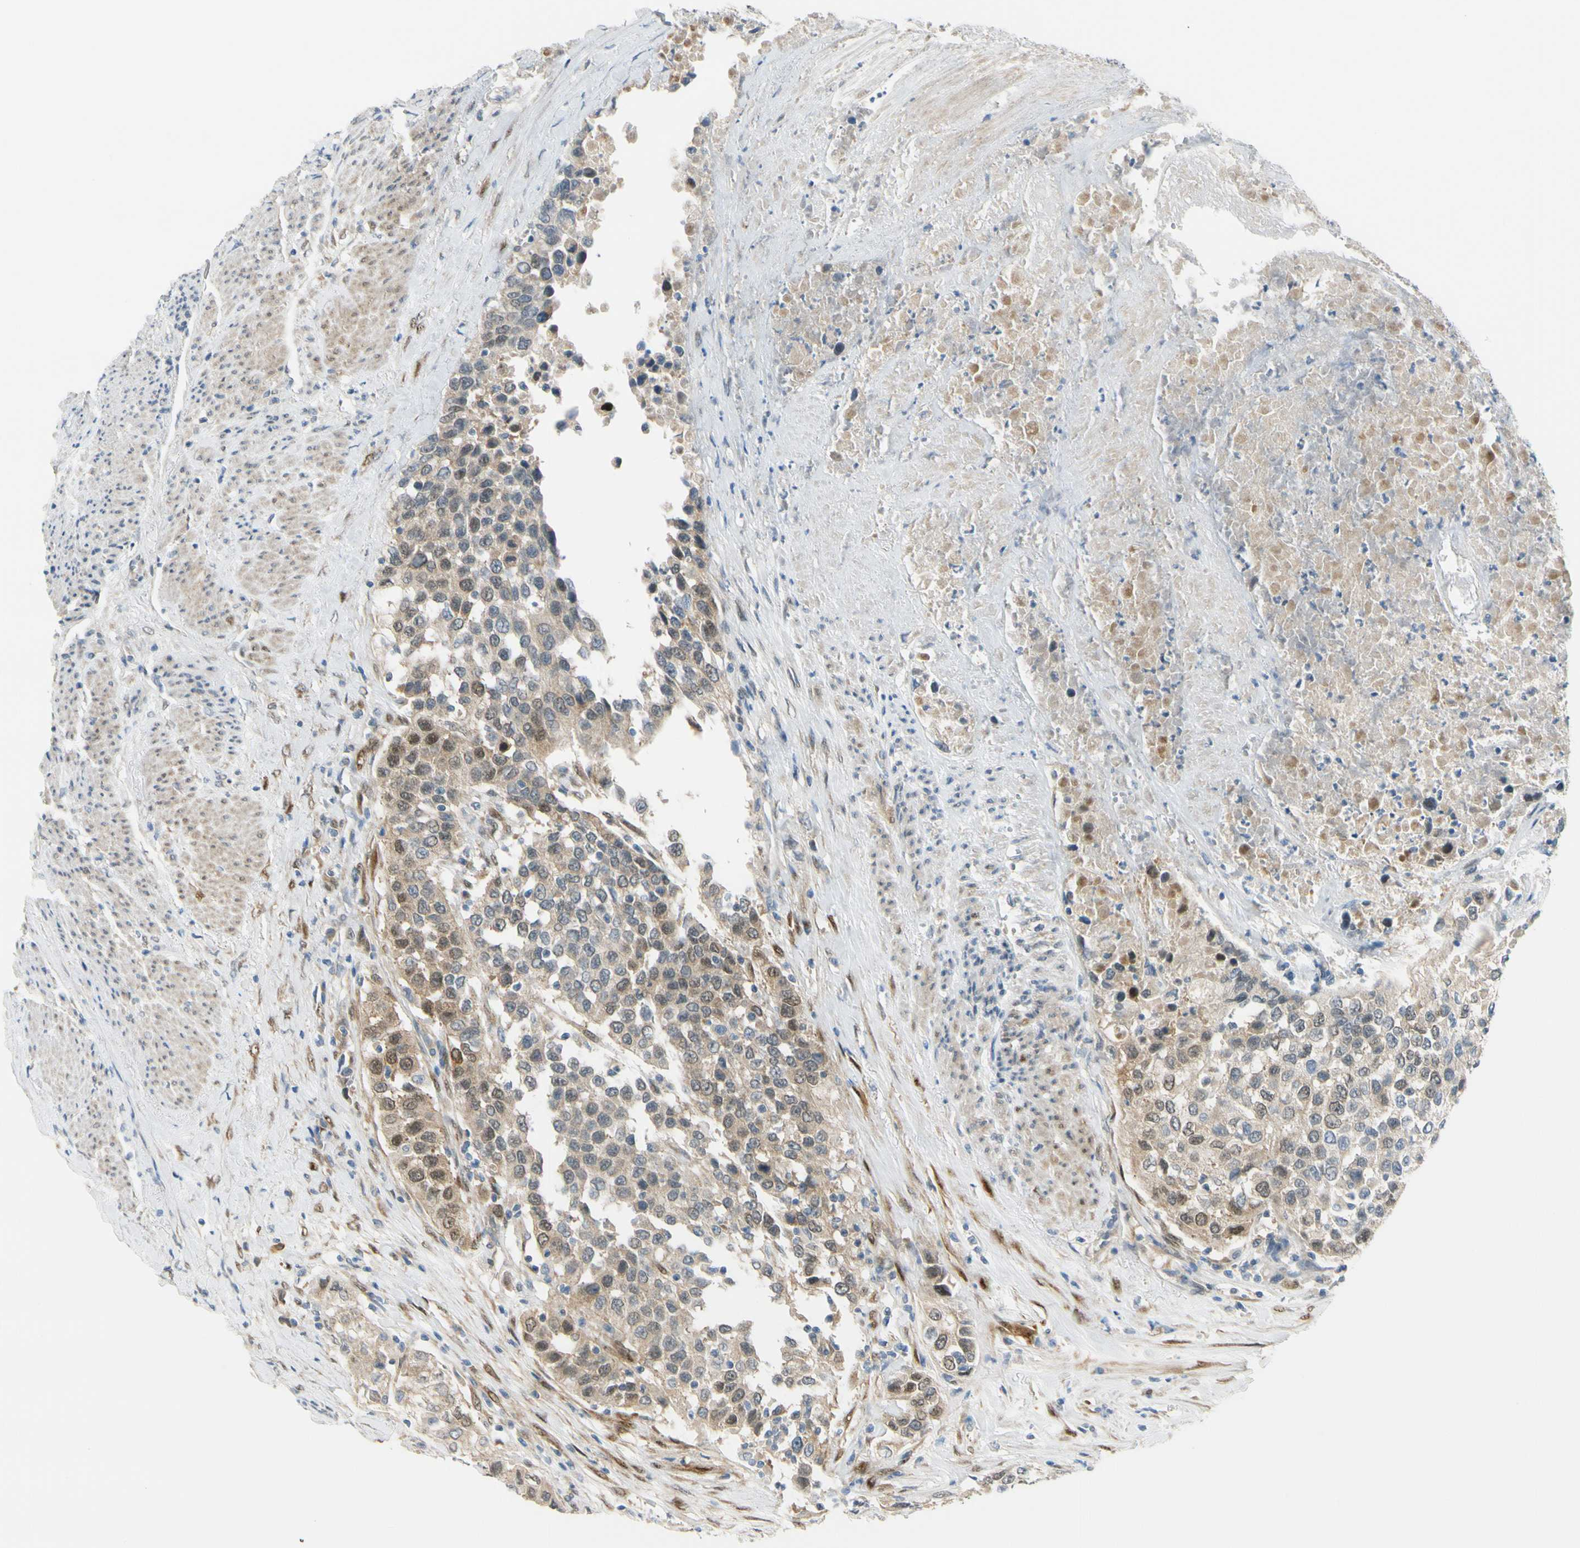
{"staining": {"intensity": "weak", "quantity": "25%-75%", "location": "cytoplasmic/membranous,nuclear"}, "tissue": "urothelial cancer", "cell_type": "Tumor cells", "image_type": "cancer", "snomed": [{"axis": "morphology", "description": "Urothelial carcinoma, High grade"}, {"axis": "topography", "description": "Urinary bladder"}], "caption": "The image demonstrates staining of urothelial carcinoma (high-grade), revealing weak cytoplasmic/membranous and nuclear protein positivity (brown color) within tumor cells.", "gene": "FHL2", "patient": {"sex": "female", "age": 80}}